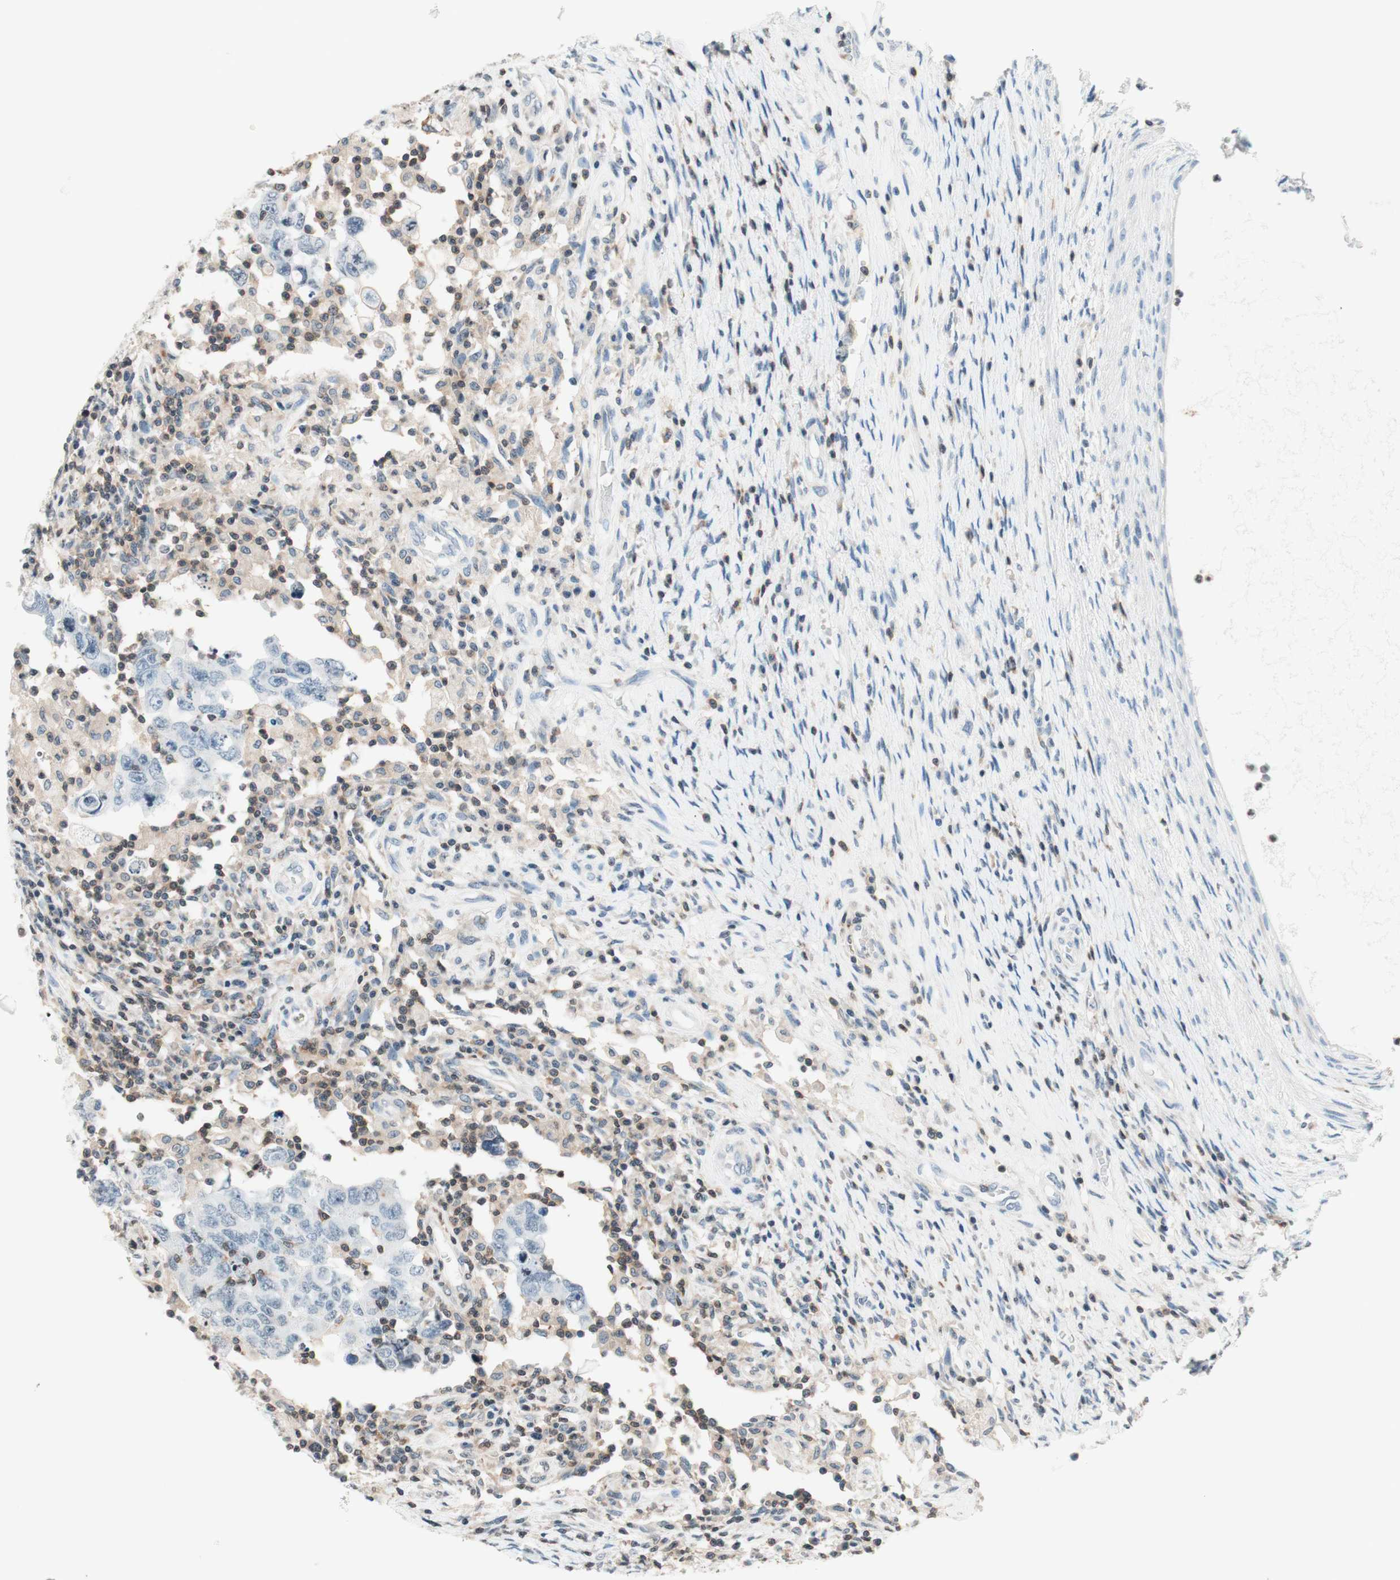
{"staining": {"intensity": "negative", "quantity": "none", "location": "none"}, "tissue": "testis cancer", "cell_type": "Tumor cells", "image_type": "cancer", "snomed": [{"axis": "morphology", "description": "Carcinoma, Embryonal, NOS"}, {"axis": "topography", "description": "Testis"}], "caption": "This is an IHC histopathology image of human testis cancer (embryonal carcinoma). There is no positivity in tumor cells.", "gene": "WIPF1", "patient": {"sex": "male", "age": 26}}